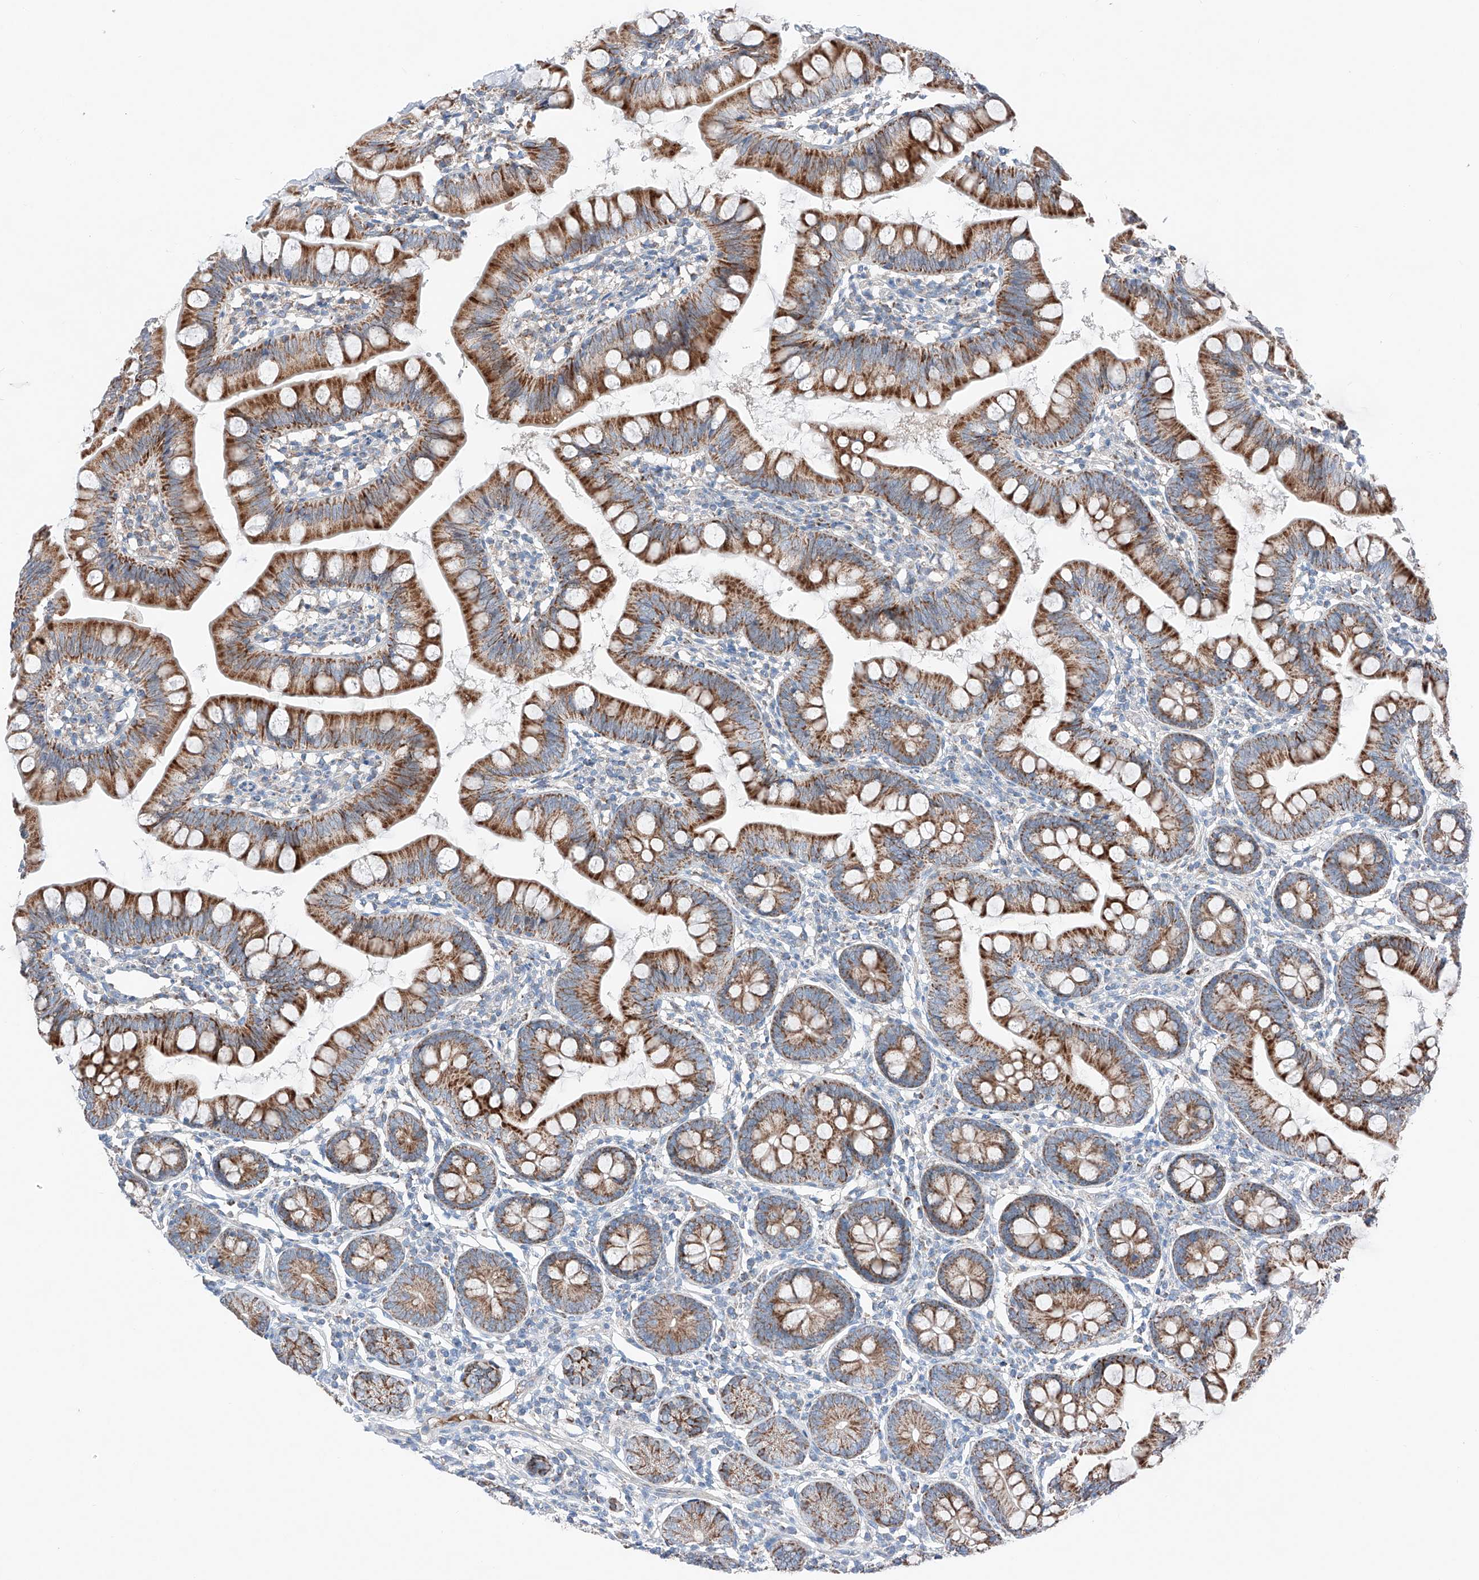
{"staining": {"intensity": "strong", "quantity": ">75%", "location": "cytoplasmic/membranous"}, "tissue": "small intestine", "cell_type": "Glandular cells", "image_type": "normal", "snomed": [{"axis": "morphology", "description": "Normal tissue, NOS"}, {"axis": "topography", "description": "Small intestine"}], "caption": "DAB (3,3'-diaminobenzidine) immunohistochemical staining of unremarkable small intestine displays strong cytoplasmic/membranous protein positivity in approximately >75% of glandular cells.", "gene": "MRAP", "patient": {"sex": "male", "age": 7}}